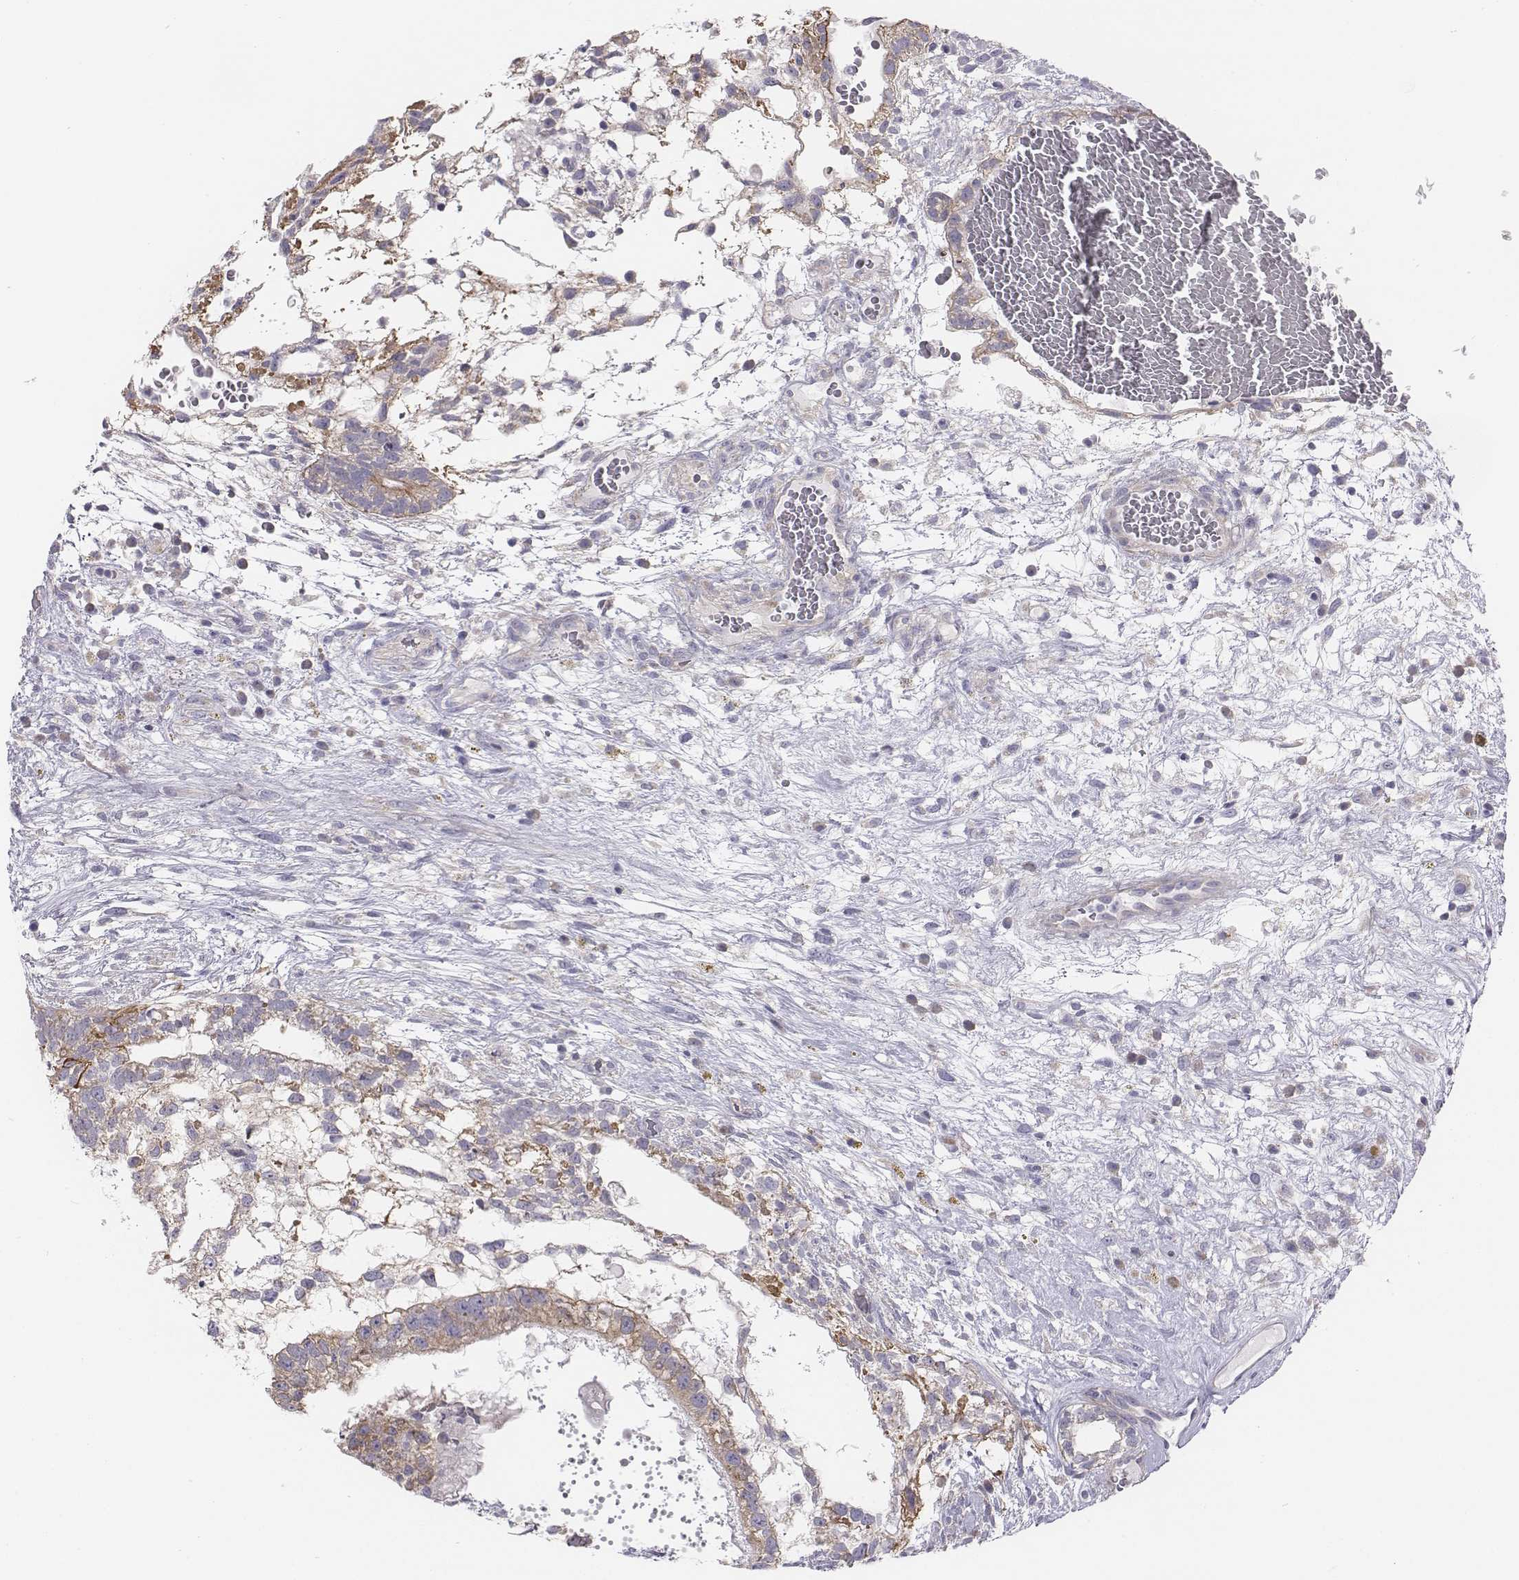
{"staining": {"intensity": "weak", "quantity": "25%-75%", "location": "cytoplasmic/membranous"}, "tissue": "testis cancer", "cell_type": "Tumor cells", "image_type": "cancer", "snomed": [{"axis": "morphology", "description": "Normal tissue, NOS"}, {"axis": "morphology", "description": "Carcinoma, Embryonal, NOS"}, {"axis": "topography", "description": "Testis"}], "caption": "Tumor cells exhibit weak cytoplasmic/membranous expression in about 25%-75% of cells in testis embryonal carcinoma.", "gene": "CHST14", "patient": {"sex": "male", "age": 32}}